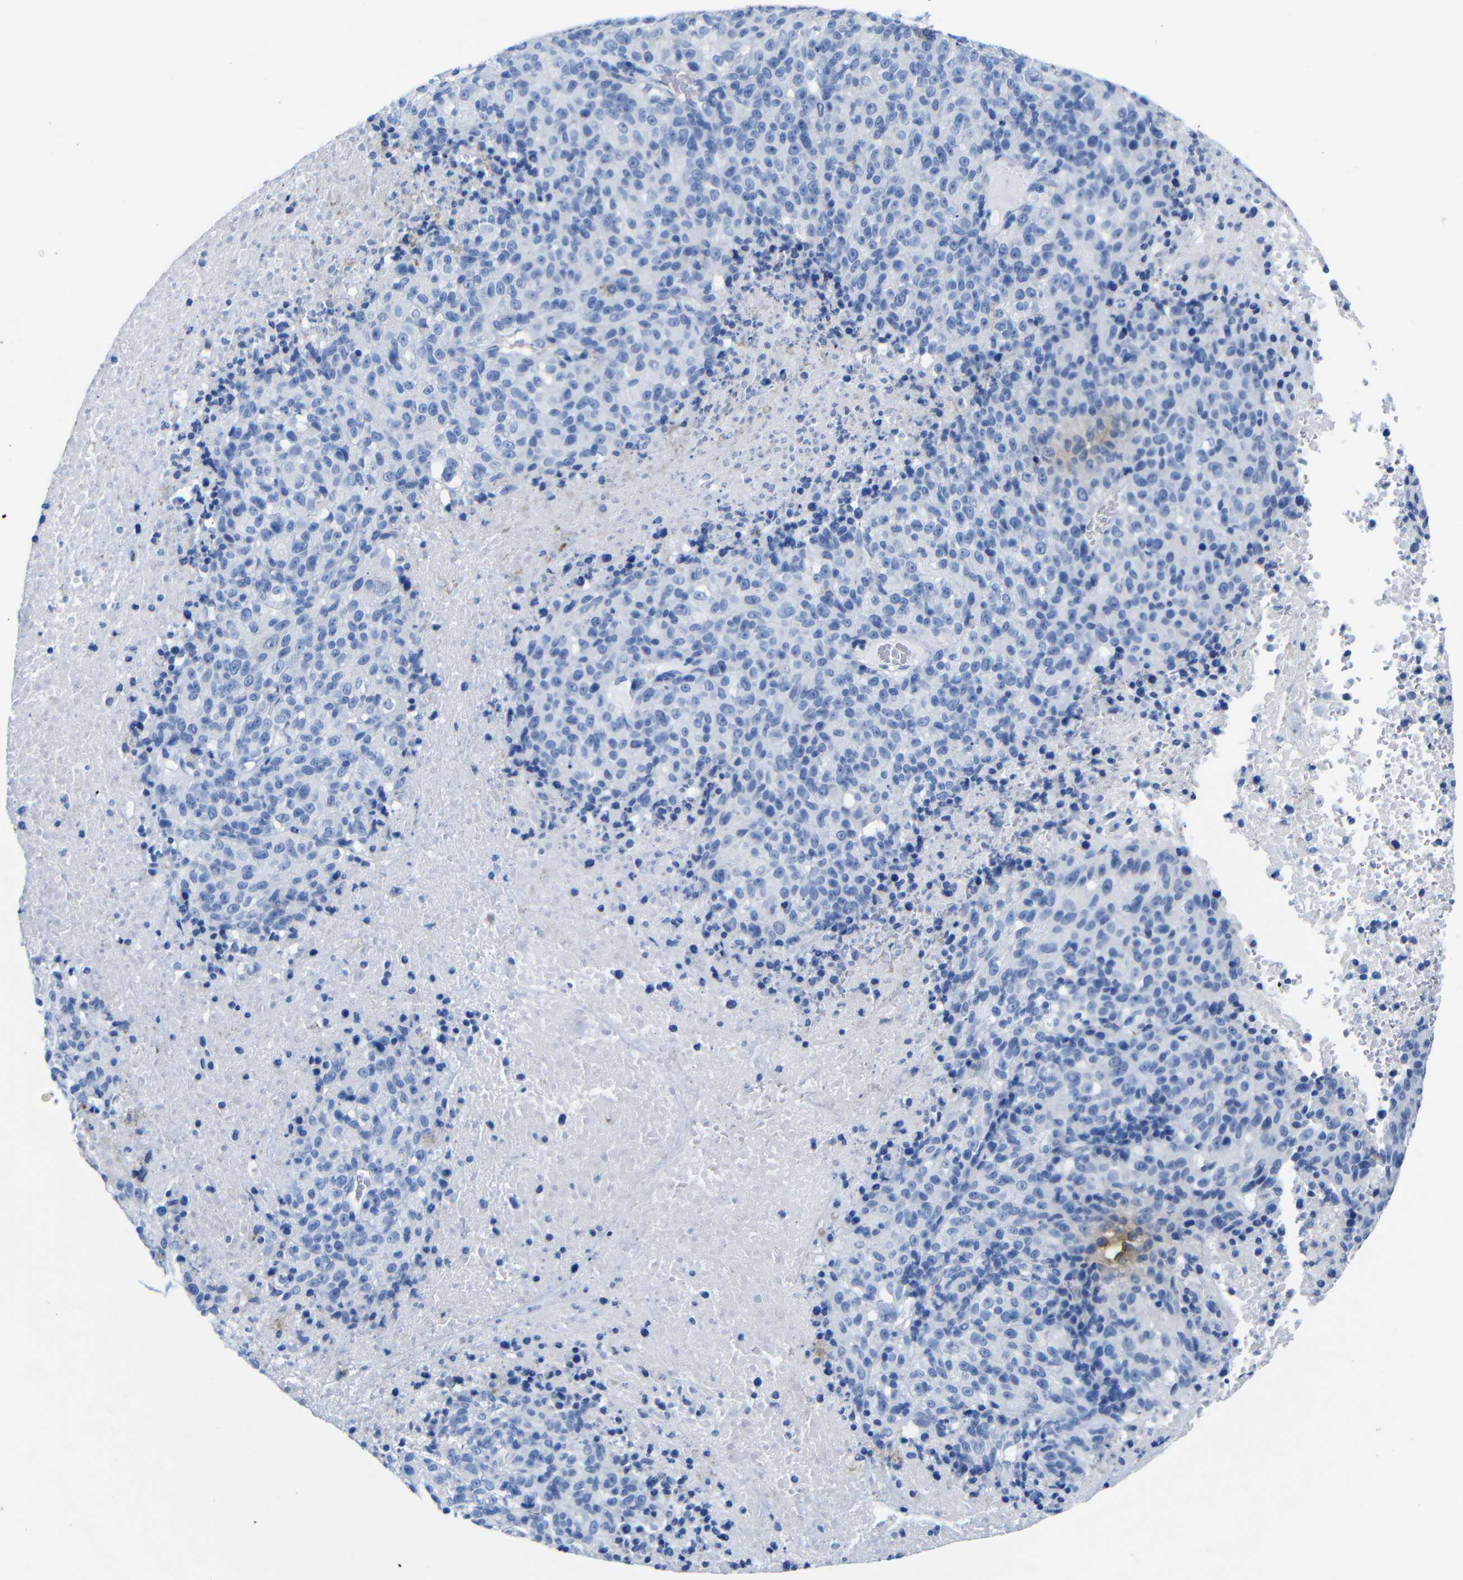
{"staining": {"intensity": "negative", "quantity": "none", "location": "none"}, "tissue": "melanoma", "cell_type": "Tumor cells", "image_type": "cancer", "snomed": [{"axis": "morphology", "description": "Malignant melanoma, Metastatic site"}, {"axis": "topography", "description": "Cerebral cortex"}], "caption": "Immunohistochemistry photomicrograph of neoplastic tissue: malignant melanoma (metastatic site) stained with DAB displays no significant protein staining in tumor cells. Brightfield microscopy of immunohistochemistry (IHC) stained with DAB (3,3'-diaminobenzidine) (brown) and hematoxylin (blue), captured at high magnification.", "gene": "CGNL1", "patient": {"sex": "female", "age": 52}}